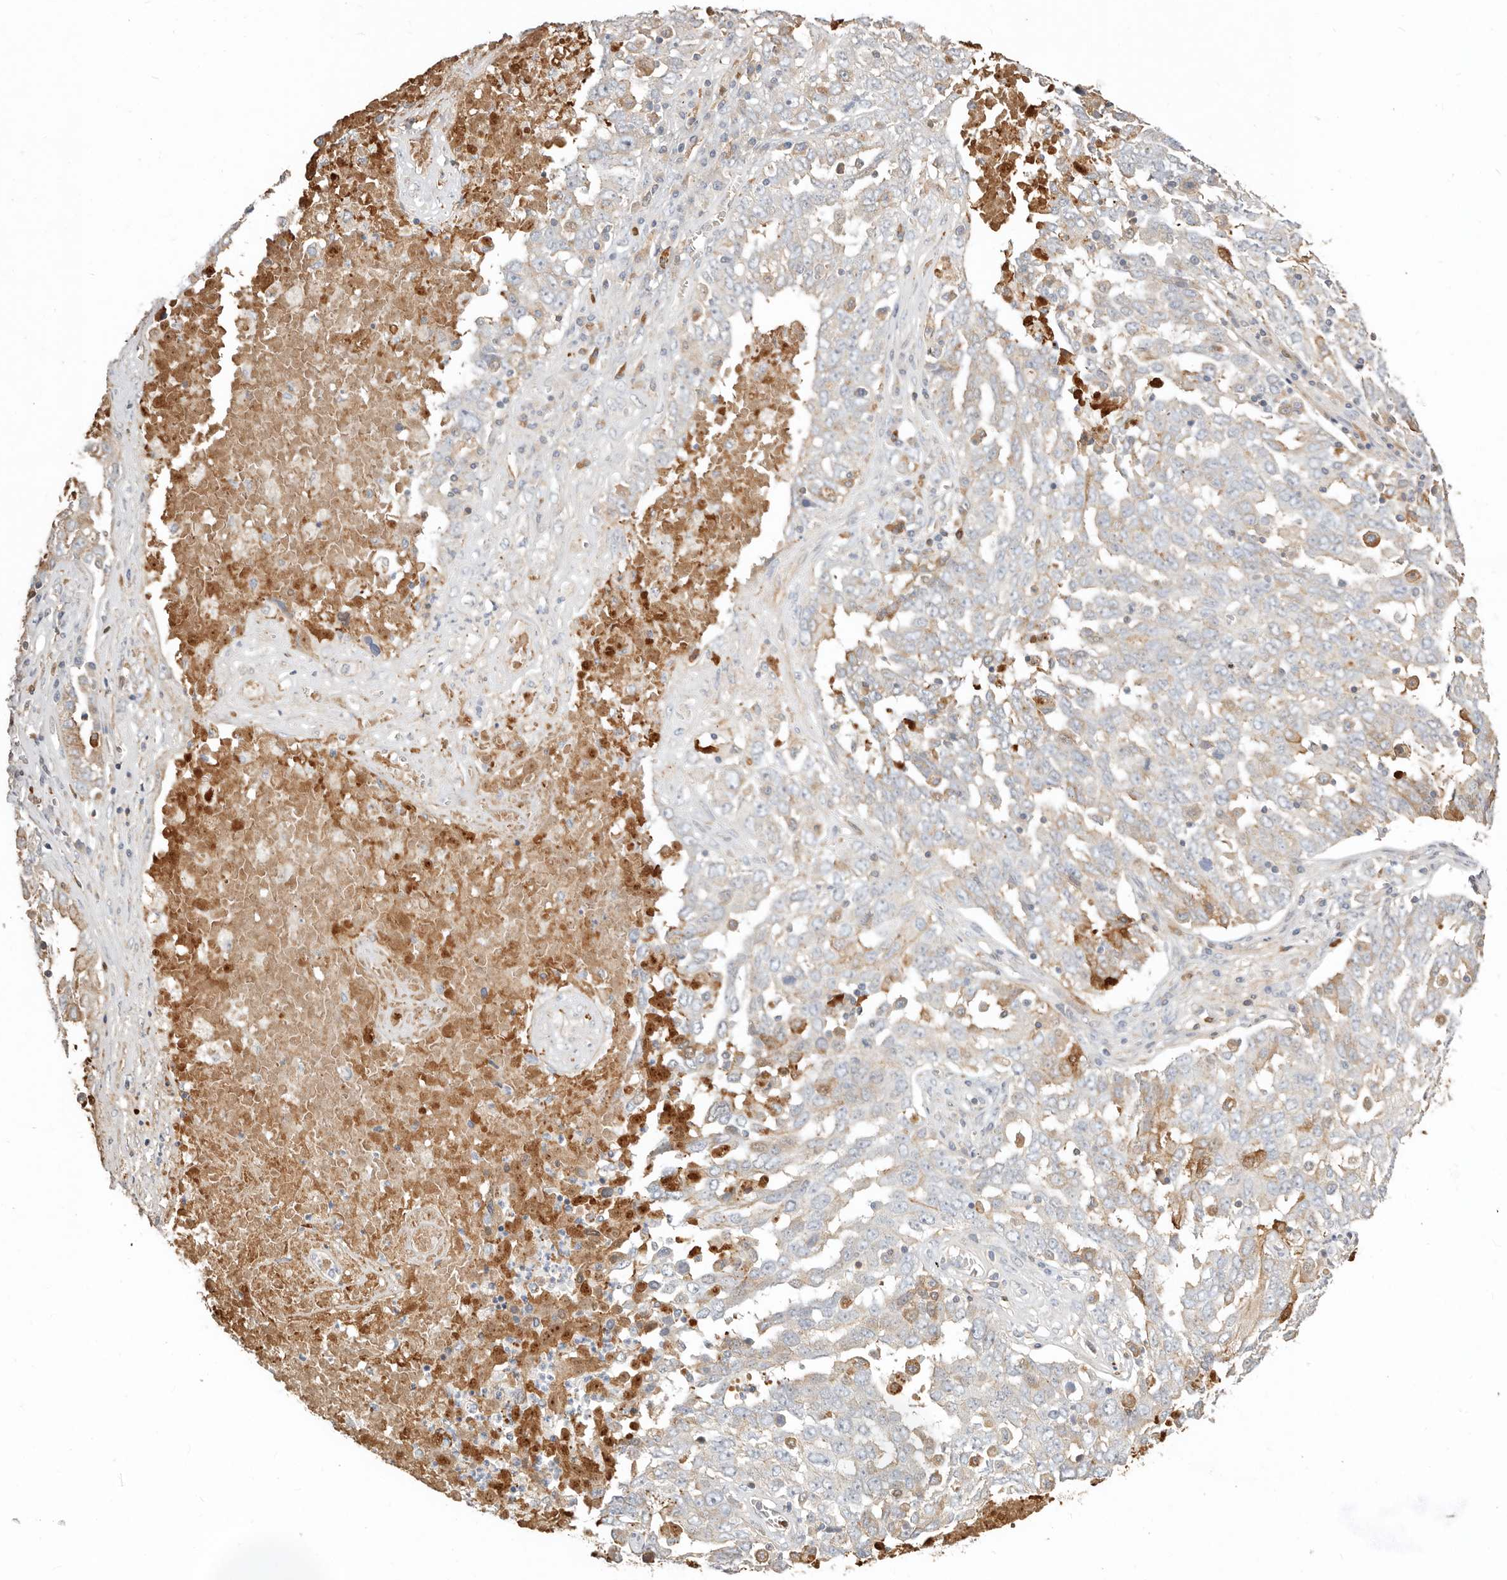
{"staining": {"intensity": "weak", "quantity": "<25%", "location": "cytoplasmic/membranous"}, "tissue": "ovarian cancer", "cell_type": "Tumor cells", "image_type": "cancer", "snomed": [{"axis": "morphology", "description": "Carcinoma, endometroid"}, {"axis": "topography", "description": "Ovary"}], "caption": "An immunohistochemistry histopathology image of ovarian cancer is shown. There is no staining in tumor cells of ovarian cancer. (DAB (3,3'-diaminobenzidine) immunohistochemistry (IHC), high magnification).", "gene": "MTFR2", "patient": {"sex": "female", "age": 62}}